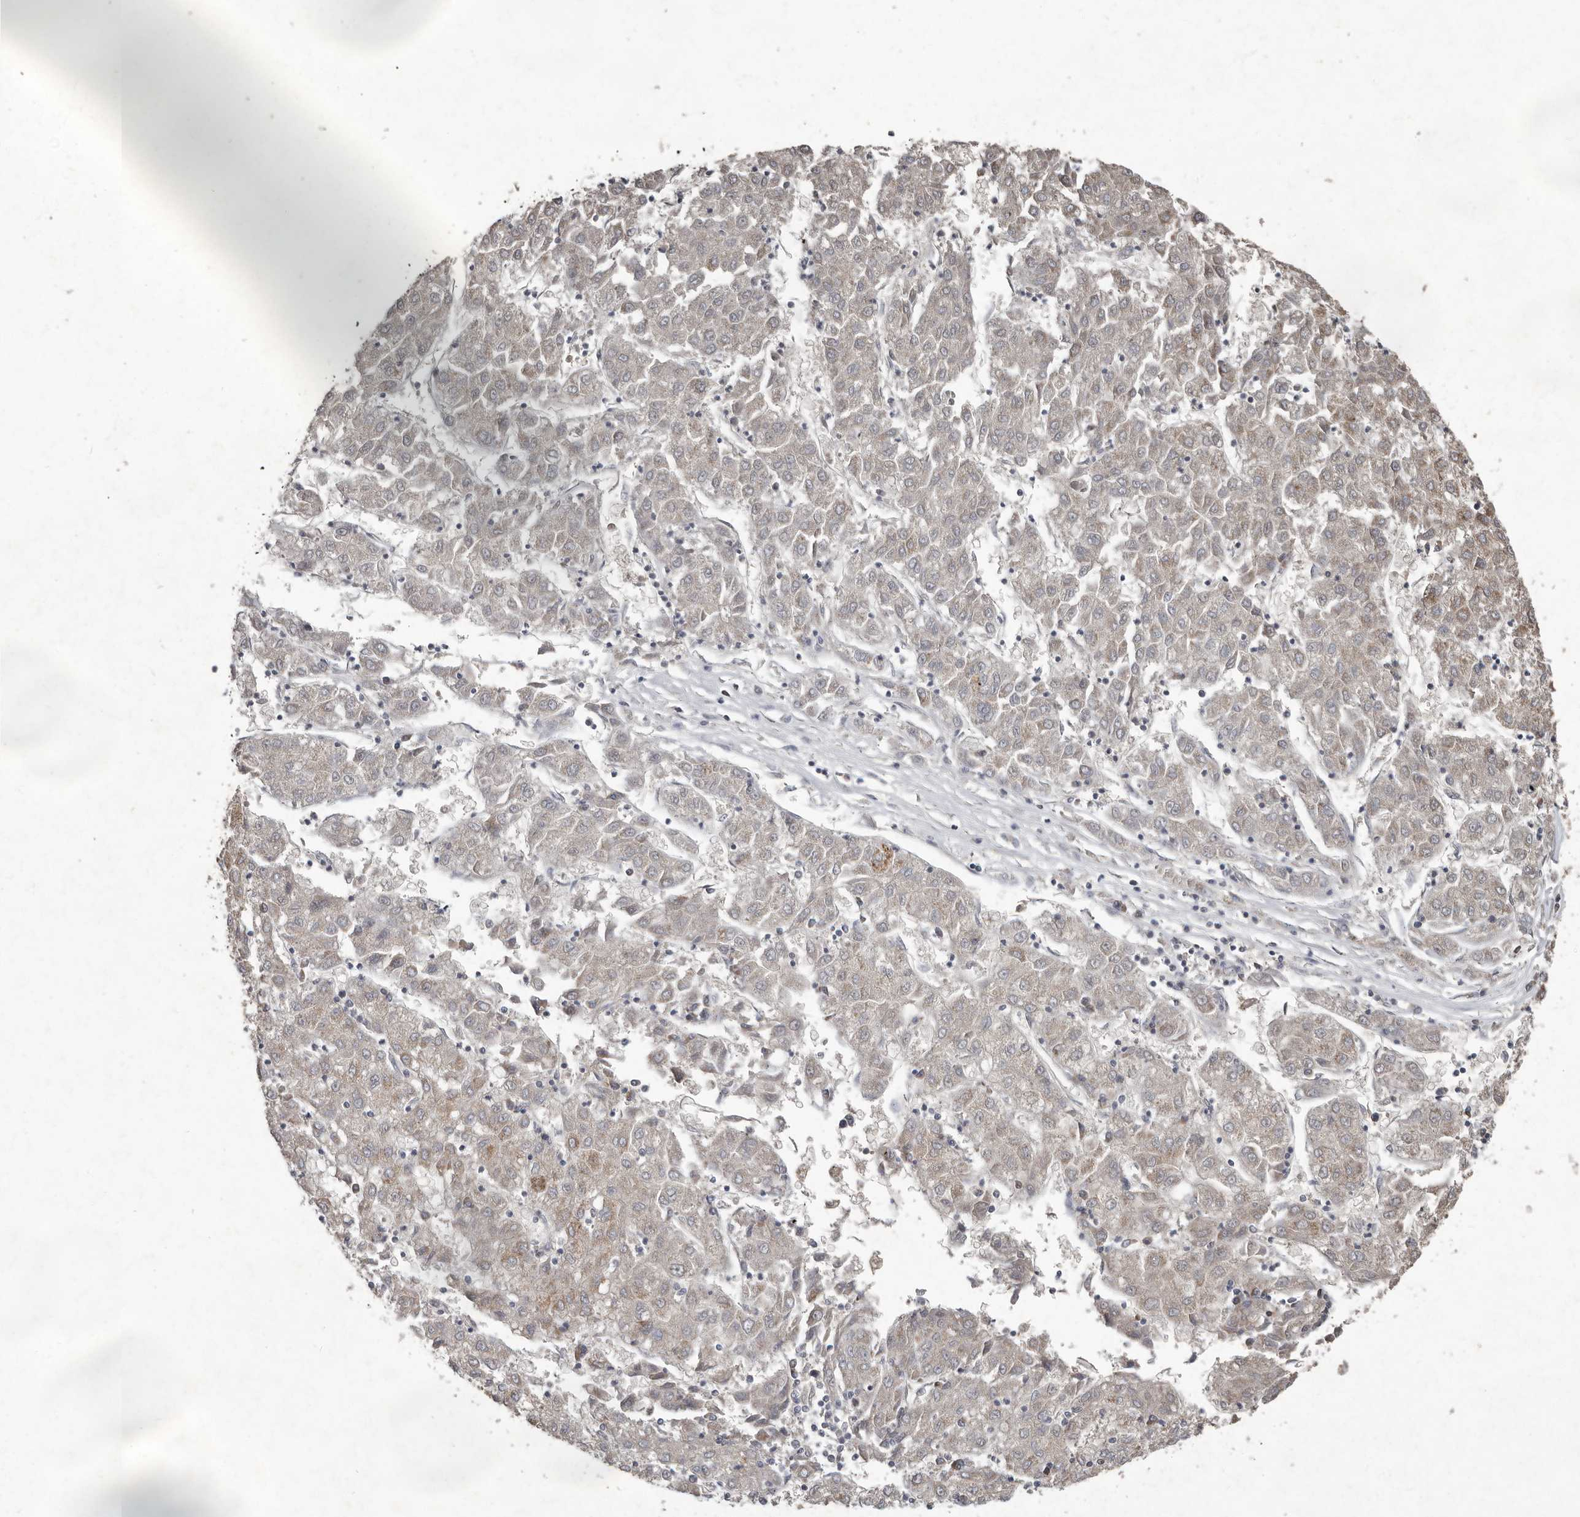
{"staining": {"intensity": "moderate", "quantity": "<25%", "location": "cytoplasmic/membranous"}, "tissue": "liver cancer", "cell_type": "Tumor cells", "image_type": "cancer", "snomed": [{"axis": "morphology", "description": "Carcinoma, Hepatocellular, NOS"}, {"axis": "topography", "description": "Liver"}], "caption": "Protein expression analysis of human liver hepatocellular carcinoma reveals moderate cytoplasmic/membranous expression in approximately <25% of tumor cells.", "gene": "LRGUK", "patient": {"sex": "male", "age": 72}}